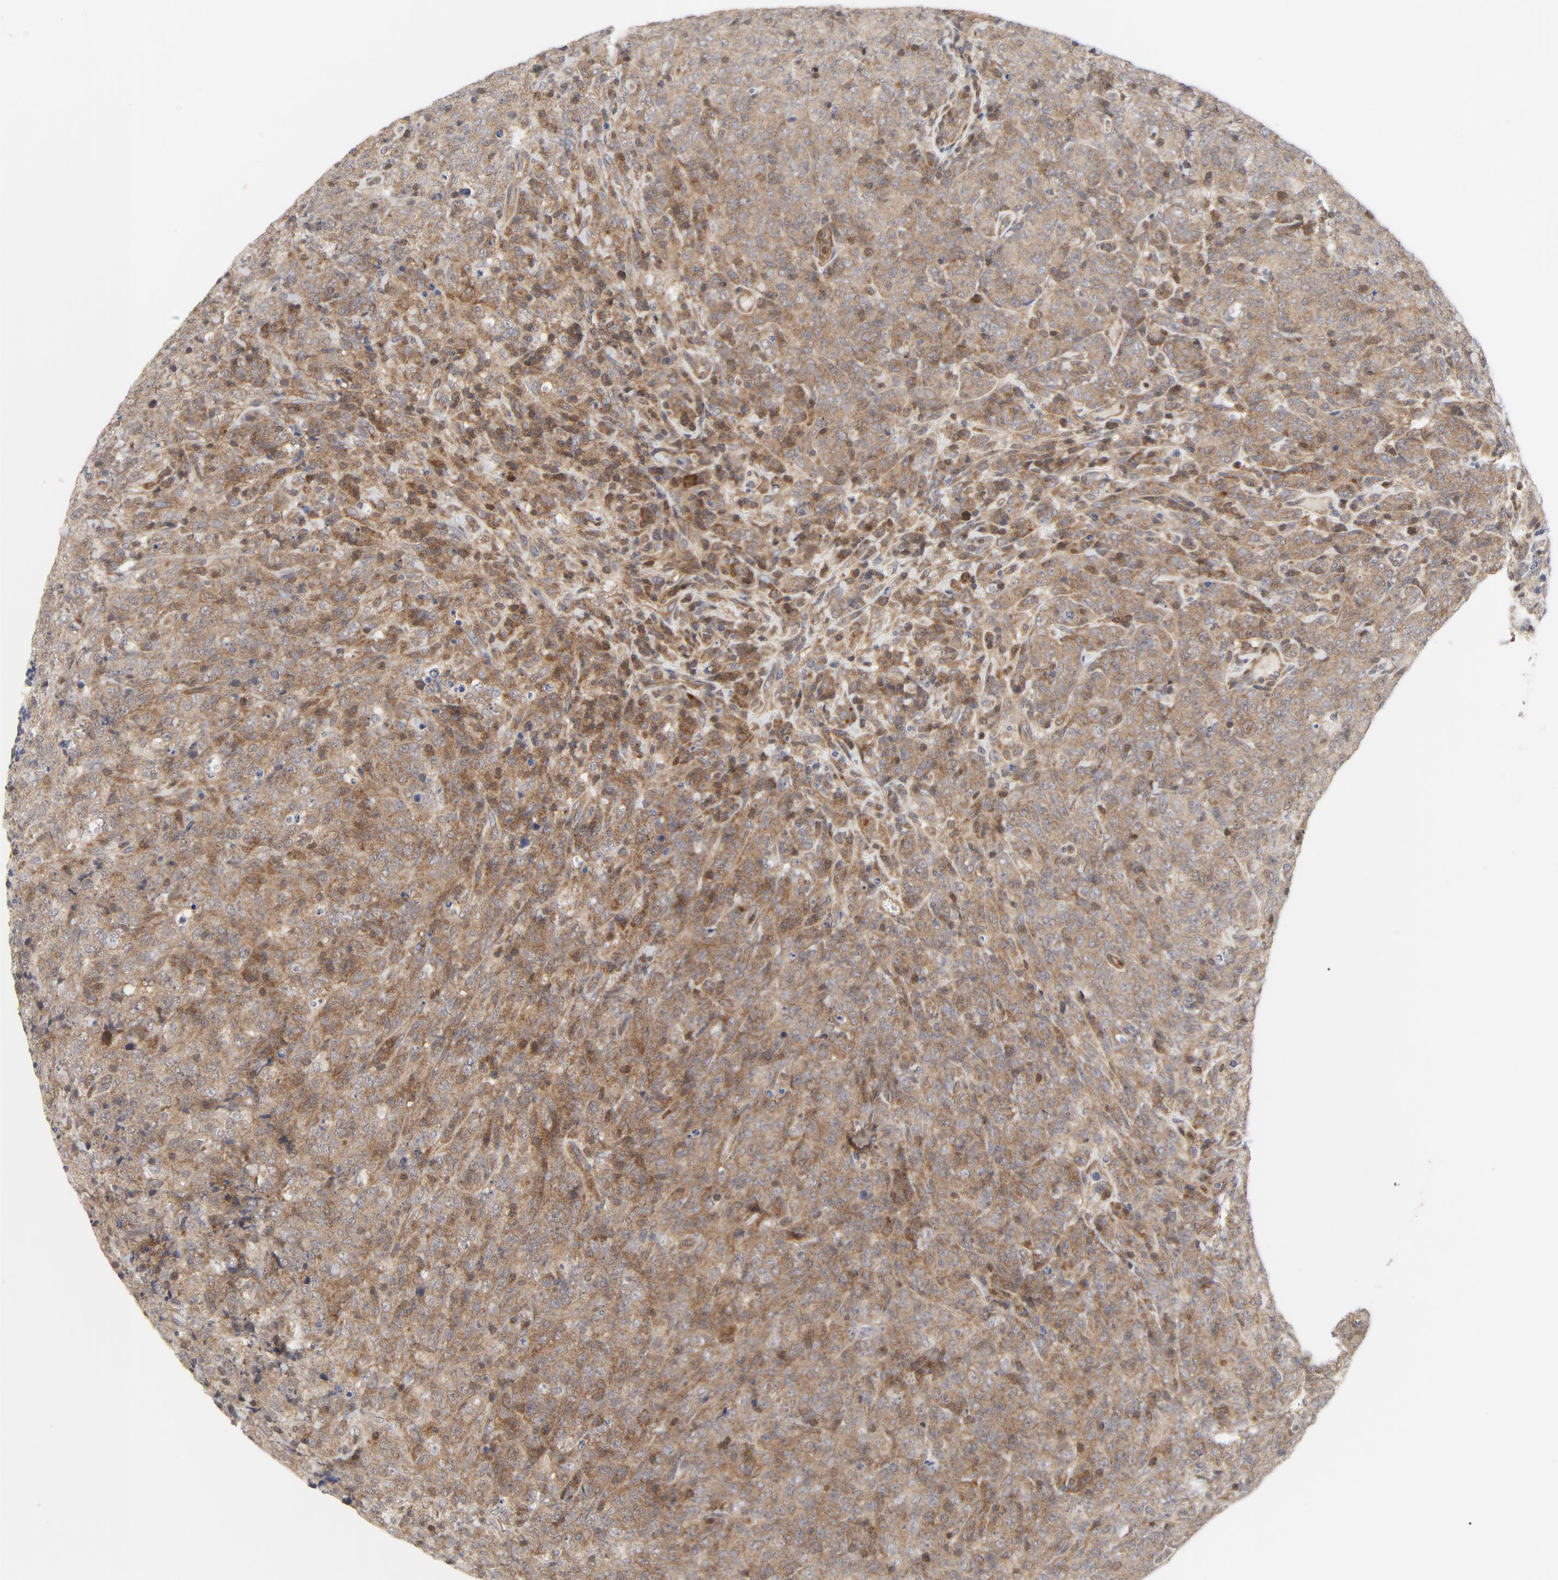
{"staining": {"intensity": "moderate", "quantity": ">75%", "location": "cytoplasmic/membranous,nuclear"}, "tissue": "lymphoma", "cell_type": "Tumor cells", "image_type": "cancer", "snomed": [{"axis": "morphology", "description": "Malignant lymphoma, non-Hodgkin's type, High grade"}, {"axis": "topography", "description": "Tonsil"}], "caption": "This is an image of immunohistochemistry staining of lymphoma, which shows moderate staining in the cytoplasmic/membranous and nuclear of tumor cells.", "gene": "MAP2K7", "patient": {"sex": "female", "age": 36}}